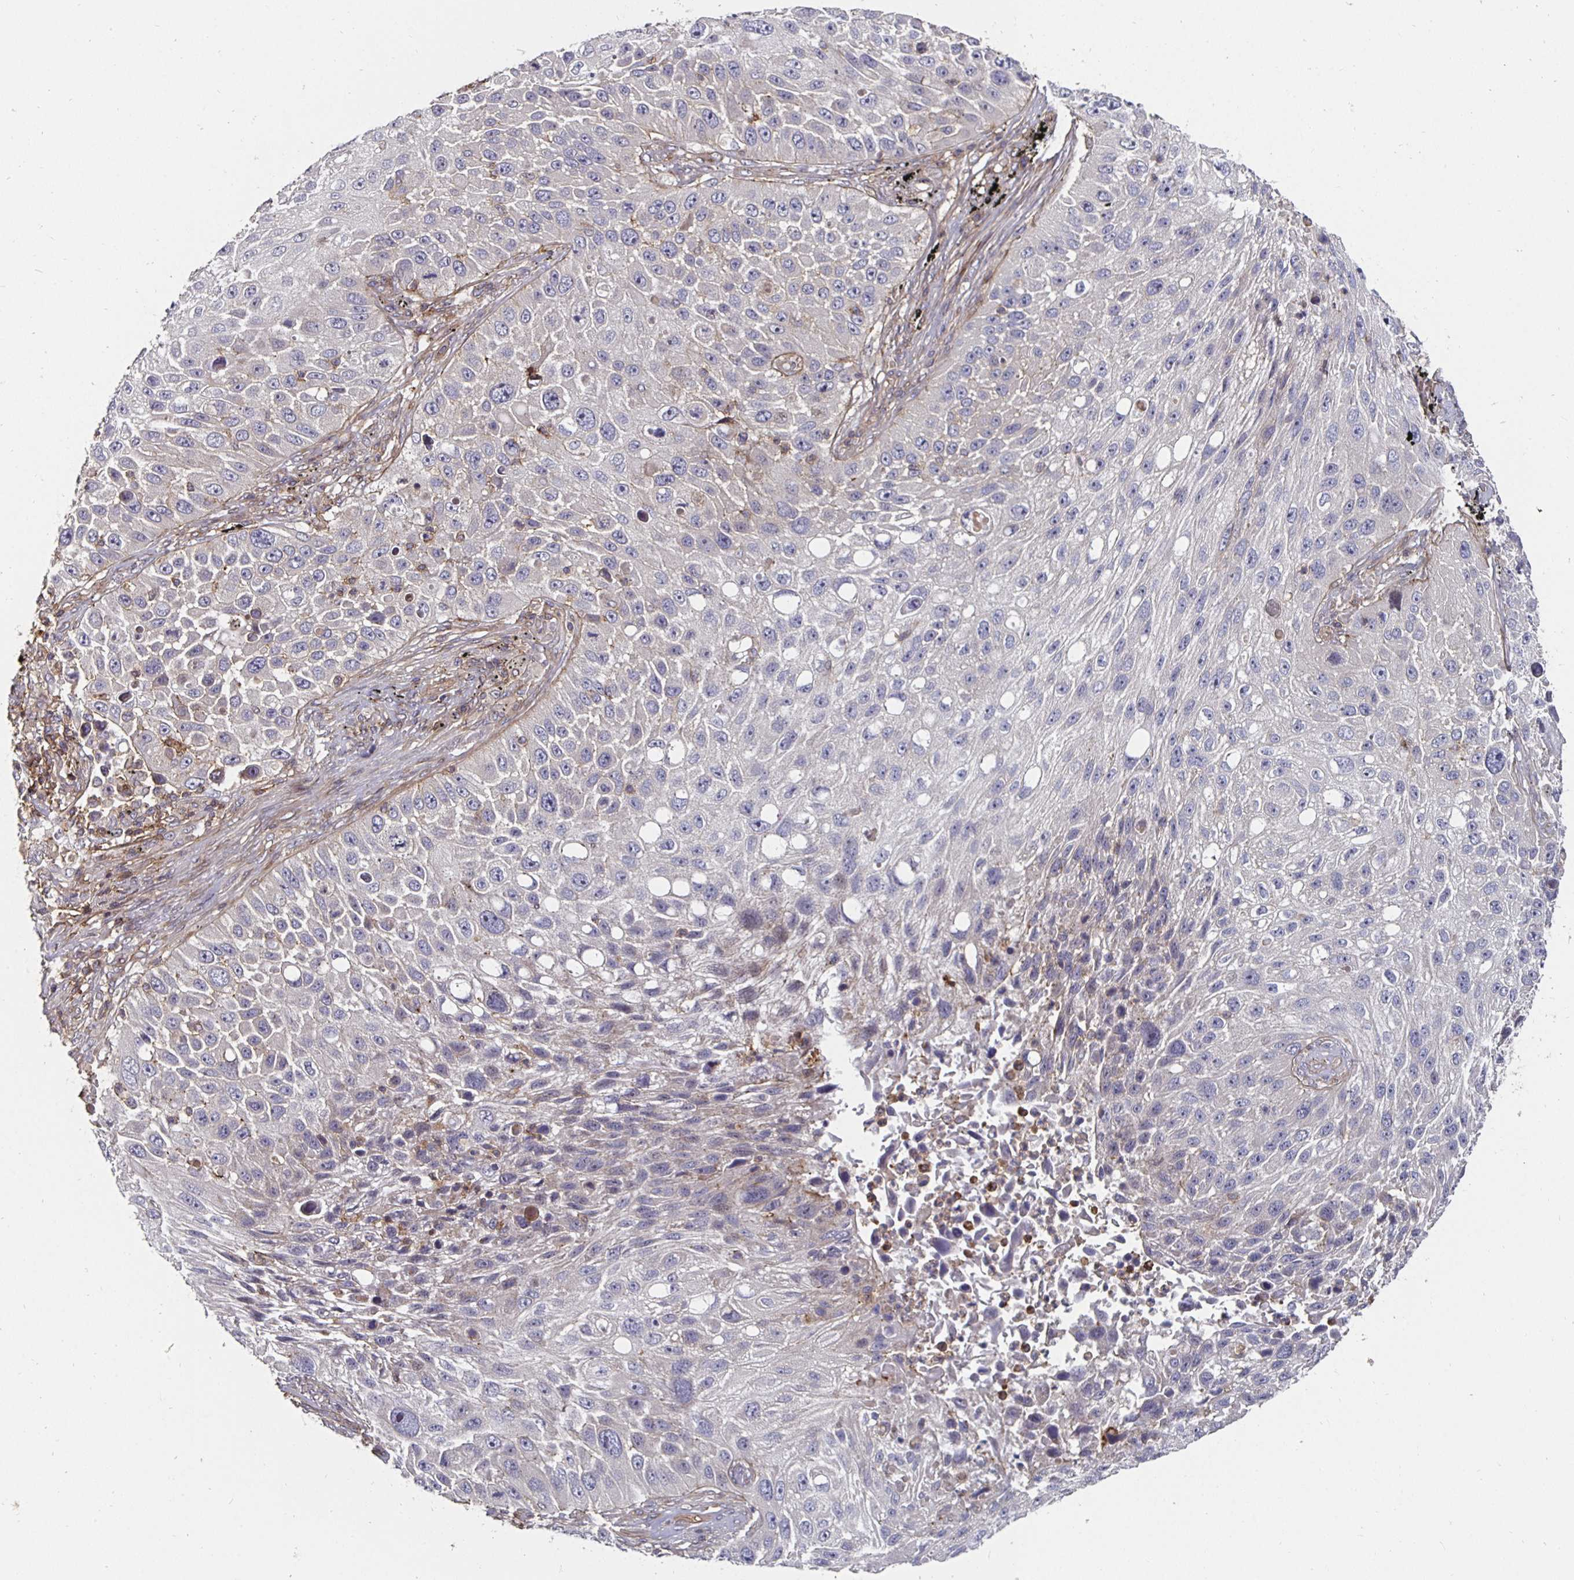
{"staining": {"intensity": "negative", "quantity": "none", "location": "none"}, "tissue": "lung cancer", "cell_type": "Tumor cells", "image_type": "cancer", "snomed": [{"axis": "morphology", "description": "Normal morphology"}, {"axis": "morphology", "description": "Squamous cell carcinoma, NOS"}, {"axis": "topography", "description": "Lymph node"}, {"axis": "topography", "description": "Lung"}], "caption": "This is an IHC micrograph of squamous cell carcinoma (lung). There is no positivity in tumor cells.", "gene": "GJA4", "patient": {"sex": "male", "age": 67}}